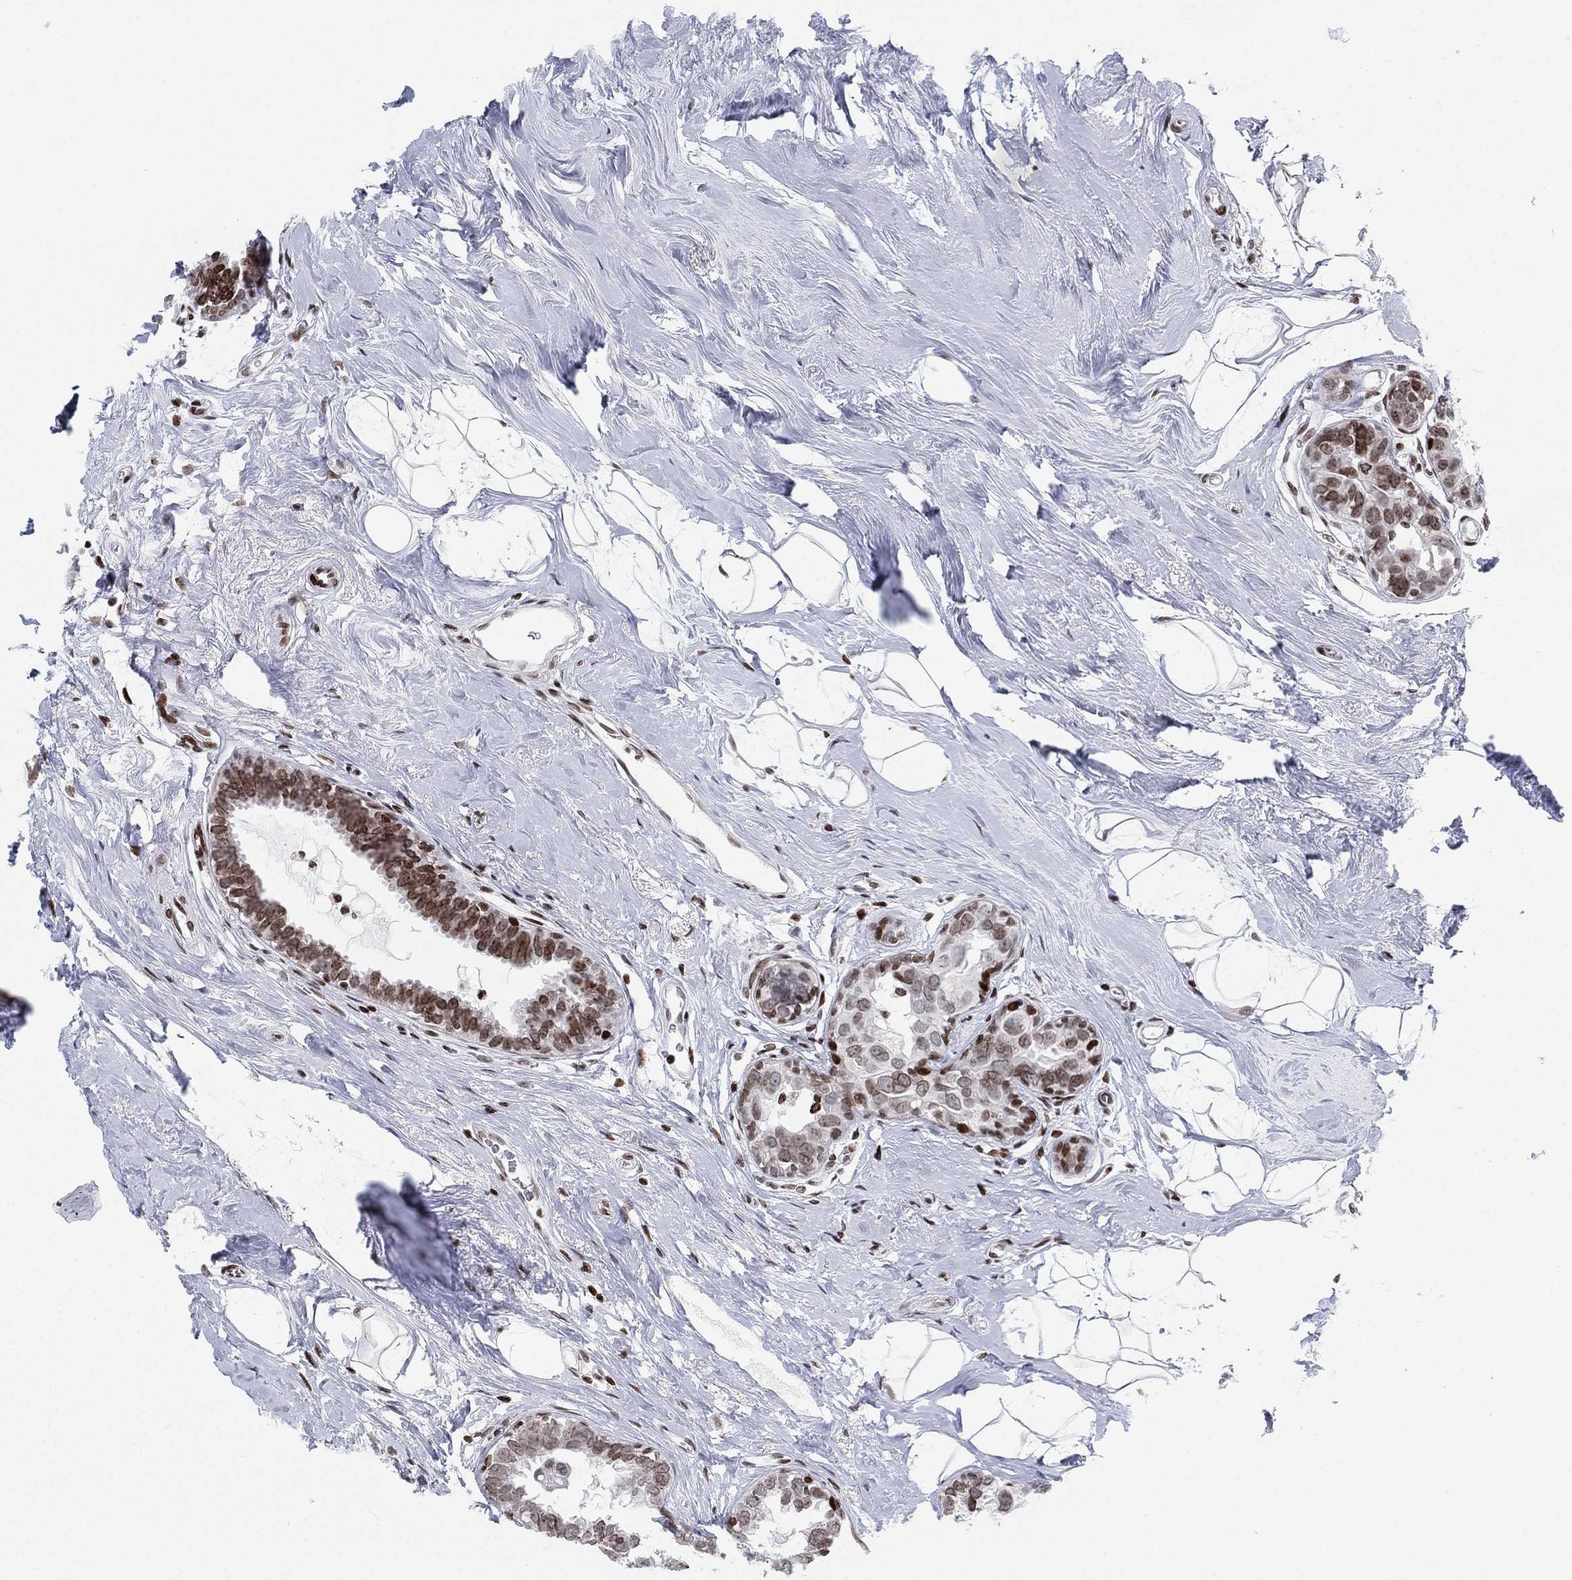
{"staining": {"intensity": "moderate", "quantity": ">75%", "location": "nuclear"}, "tissue": "breast cancer", "cell_type": "Tumor cells", "image_type": "cancer", "snomed": [{"axis": "morphology", "description": "Duct carcinoma"}, {"axis": "topography", "description": "Breast"}], "caption": "Protein positivity by IHC shows moderate nuclear expression in approximately >75% of tumor cells in breast cancer.", "gene": "MFSD14A", "patient": {"sex": "female", "age": 55}}